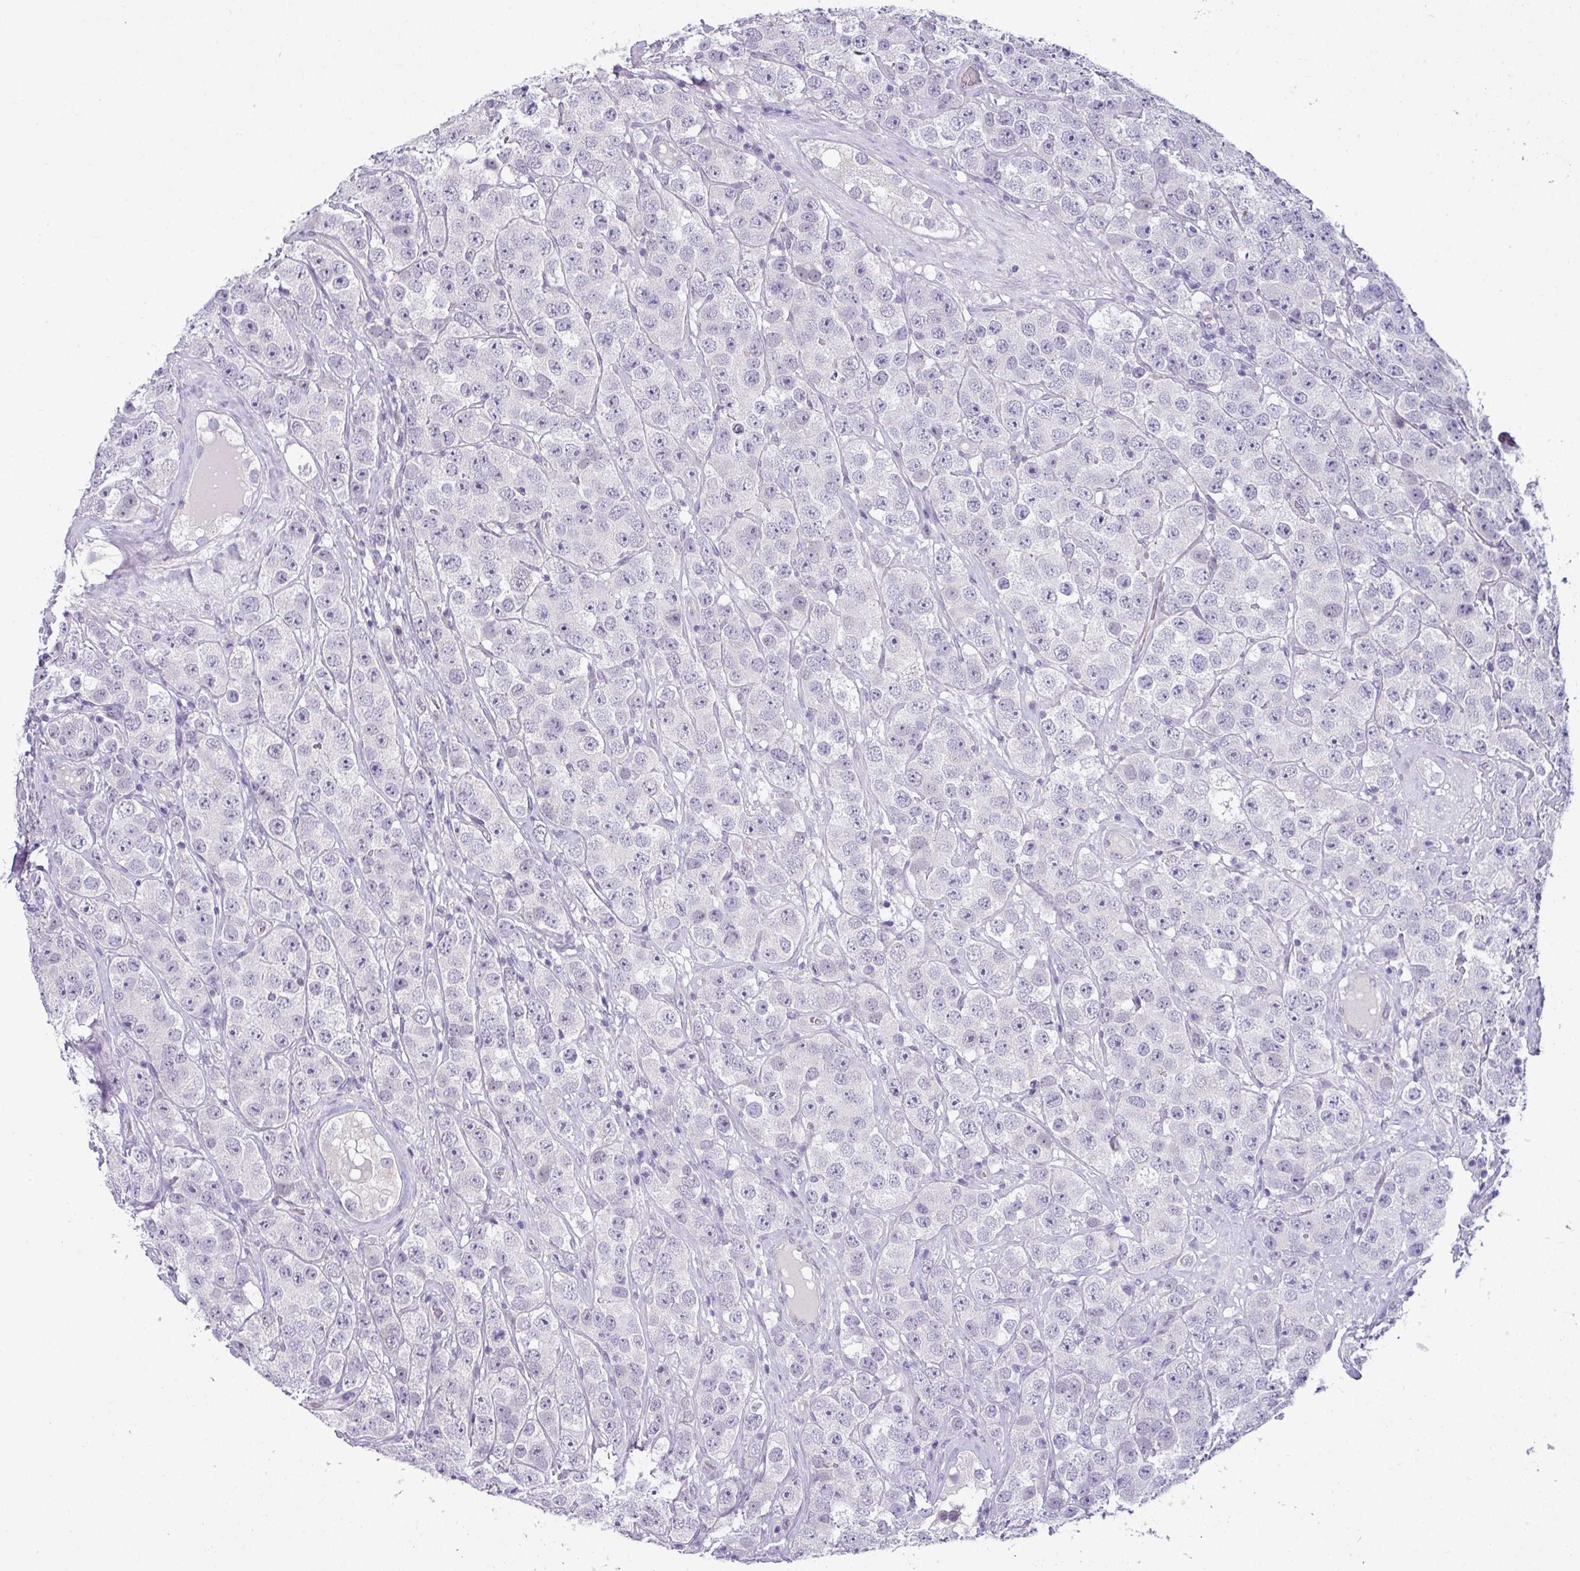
{"staining": {"intensity": "negative", "quantity": "none", "location": "none"}, "tissue": "testis cancer", "cell_type": "Tumor cells", "image_type": "cancer", "snomed": [{"axis": "morphology", "description": "Seminoma, NOS"}, {"axis": "topography", "description": "Testis"}], "caption": "Testis seminoma was stained to show a protein in brown. There is no significant expression in tumor cells. The staining is performed using DAB brown chromogen with nuclei counter-stained in using hematoxylin.", "gene": "HBEGF", "patient": {"sex": "male", "age": 28}}